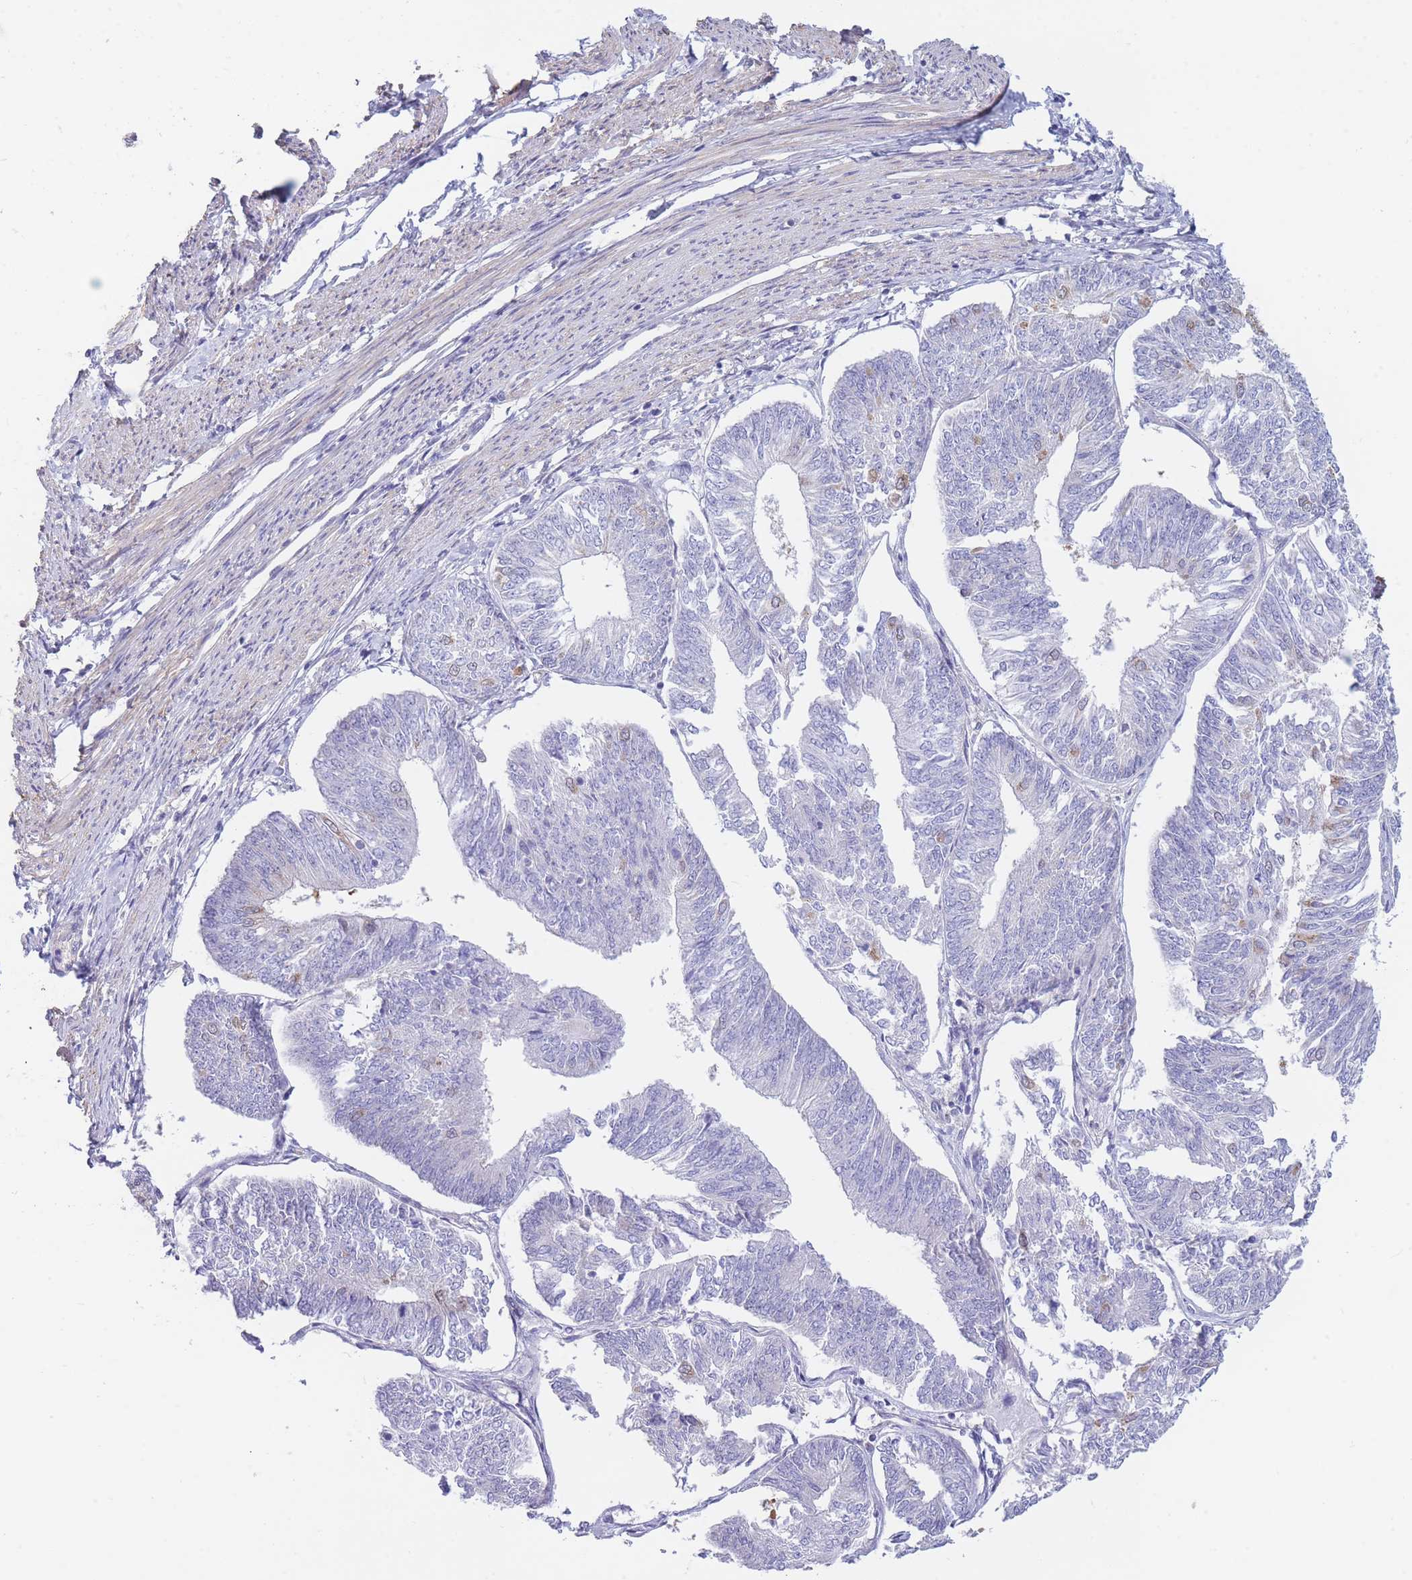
{"staining": {"intensity": "negative", "quantity": "none", "location": "none"}, "tissue": "endometrial cancer", "cell_type": "Tumor cells", "image_type": "cancer", "snomed": [{"axis": "morphology", "description": "Adenocarcinoma, NOS"}, {"axis": "topography", "description": "Endometrium"}], "caption": "Tumor cells are negative for brown protein staining in endometrial cancer (adenocarcinoma).", "gene": "SUGT1", "patient": {"sex": "female", "age": 58}}